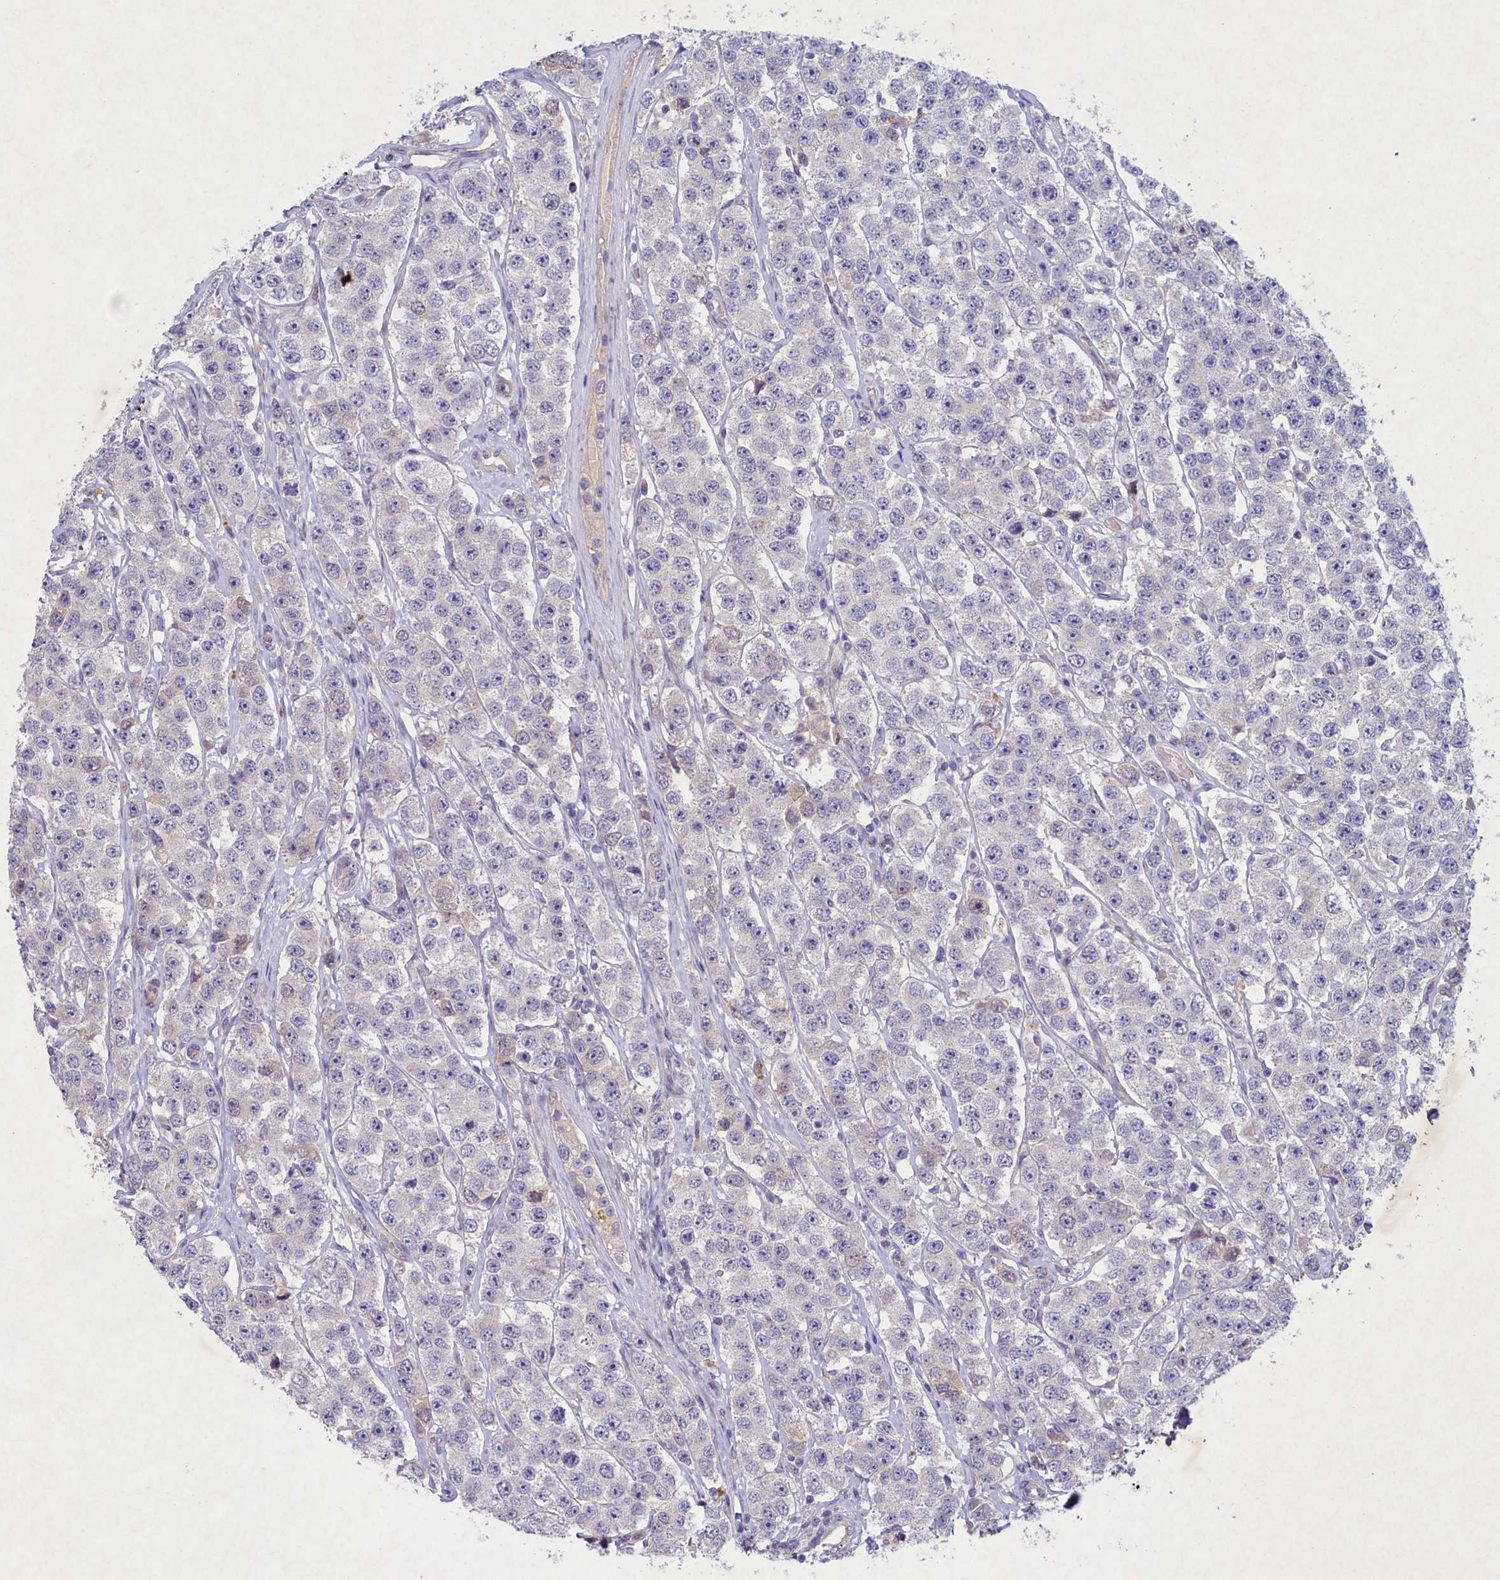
{"staining": {"intensity": "negative", "quantity": "none", "location": "none"}, "tissue": "testis cancer", "cell_type": "Tumor cells", "image_type": "cancer", "snomed": [{"axis": "morphology", "description": "Seminoma, NOS"}, {"axis": "topography", "description": "Testis"}], "caption": "Immunohistochemistry (IHC) micrograph of neoplastic tissue: human testis cancer stained with DAB (3,3'-diaminobenzidine) exhibits no significant protein expression in tumor cells.", "gene": "PLEKHG6", "patient": {"sex": "male", "age": 28}}